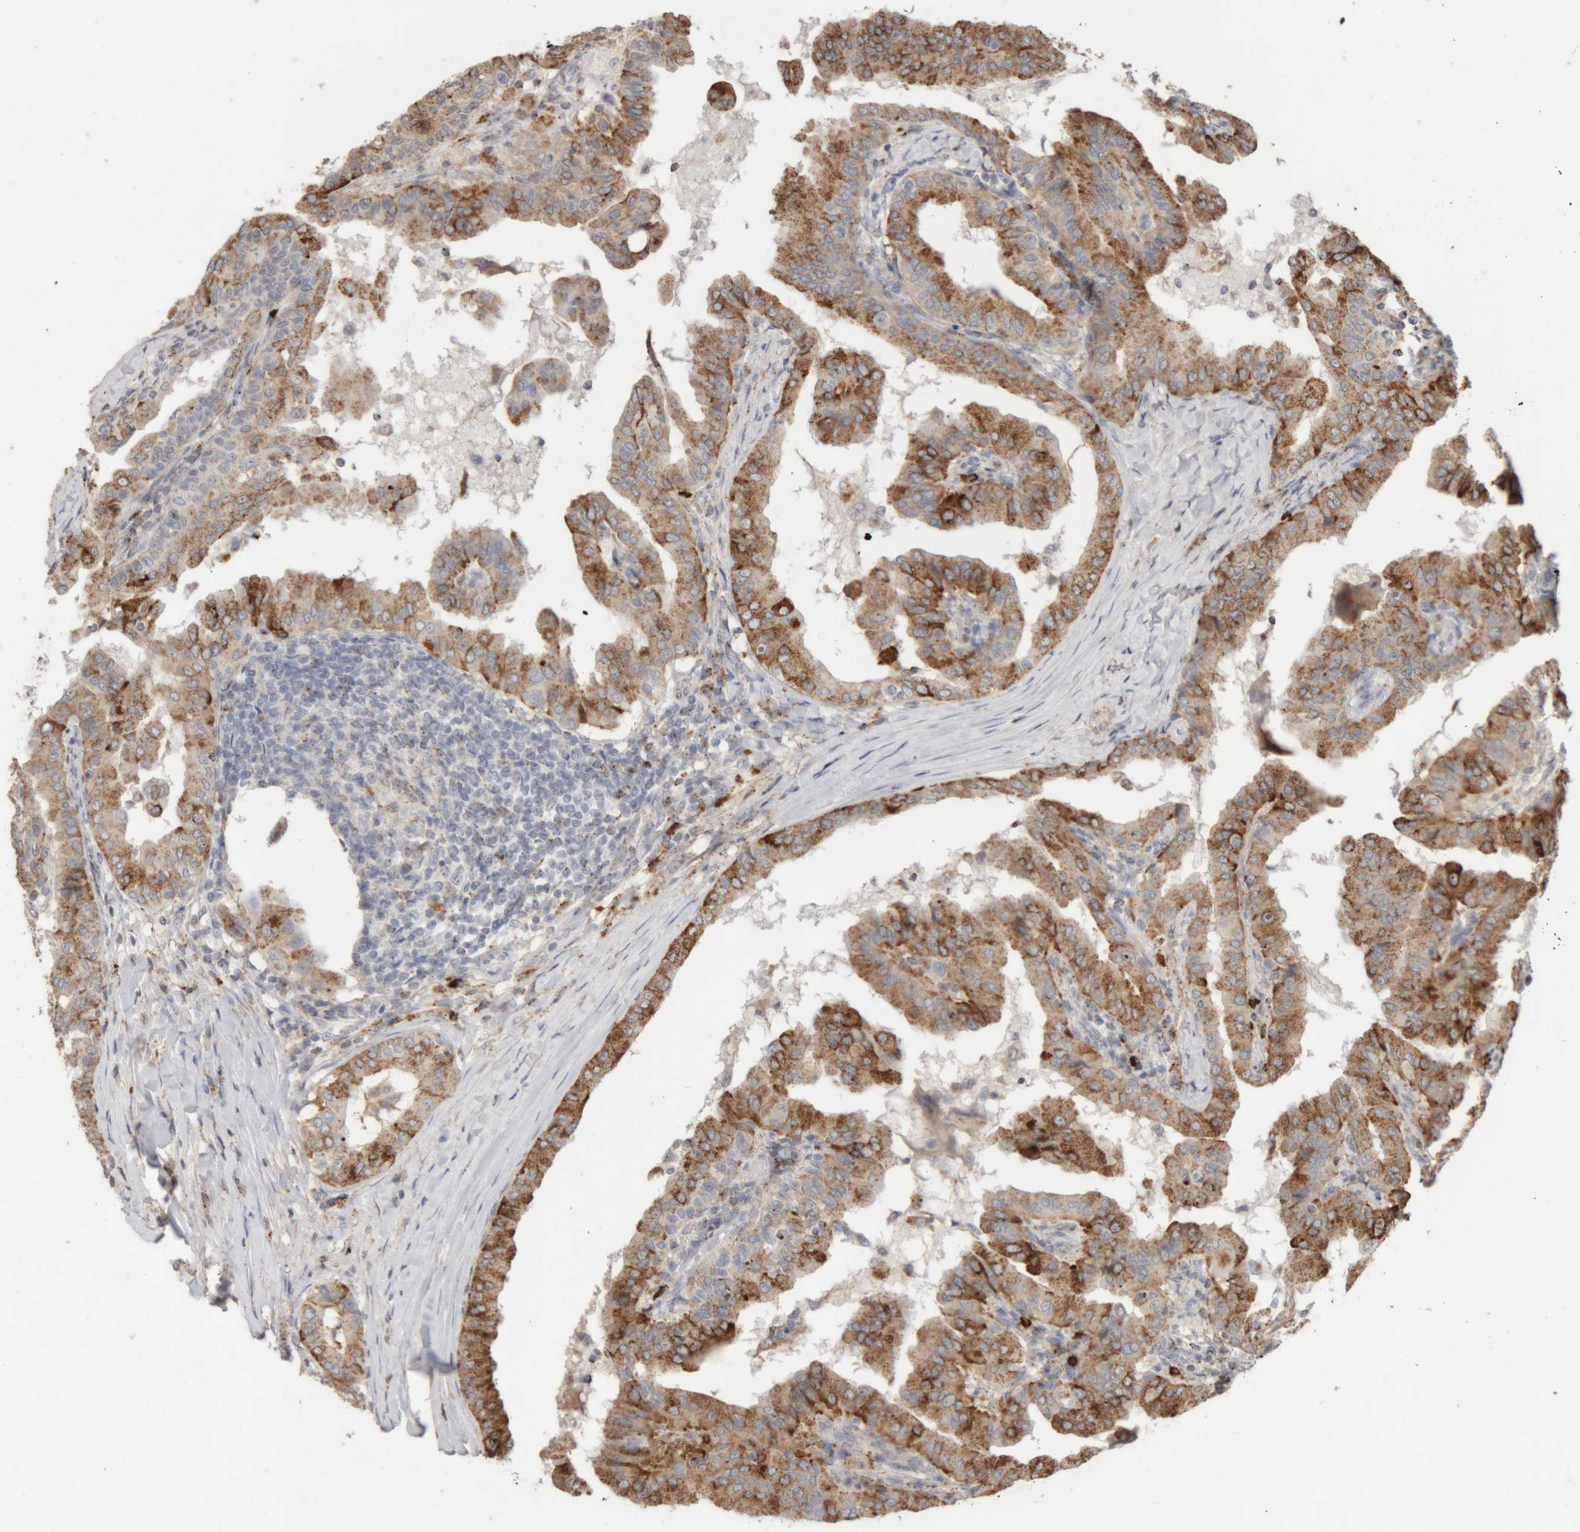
{"staining": {"intensity": "strong", "quantity": ">75%", "location": "cytoplasmic/membranous"}, "tissue": "thyroid cancer", "cell_type": "Tumor cells", "image_type": "cancer", "snomed": [{"axis": "morphology", "description": "Papillary adenocarcinoma, NOS"}, {"axis": "topography", "description": "Thyroid gland"}], "caption": "Papillary adenocarcinoma (thyroid) stained with a protein marker reveals strong staining in tumor cells.", "gene": "ARSA", "patient": {"sex": "male", "age": 33}}